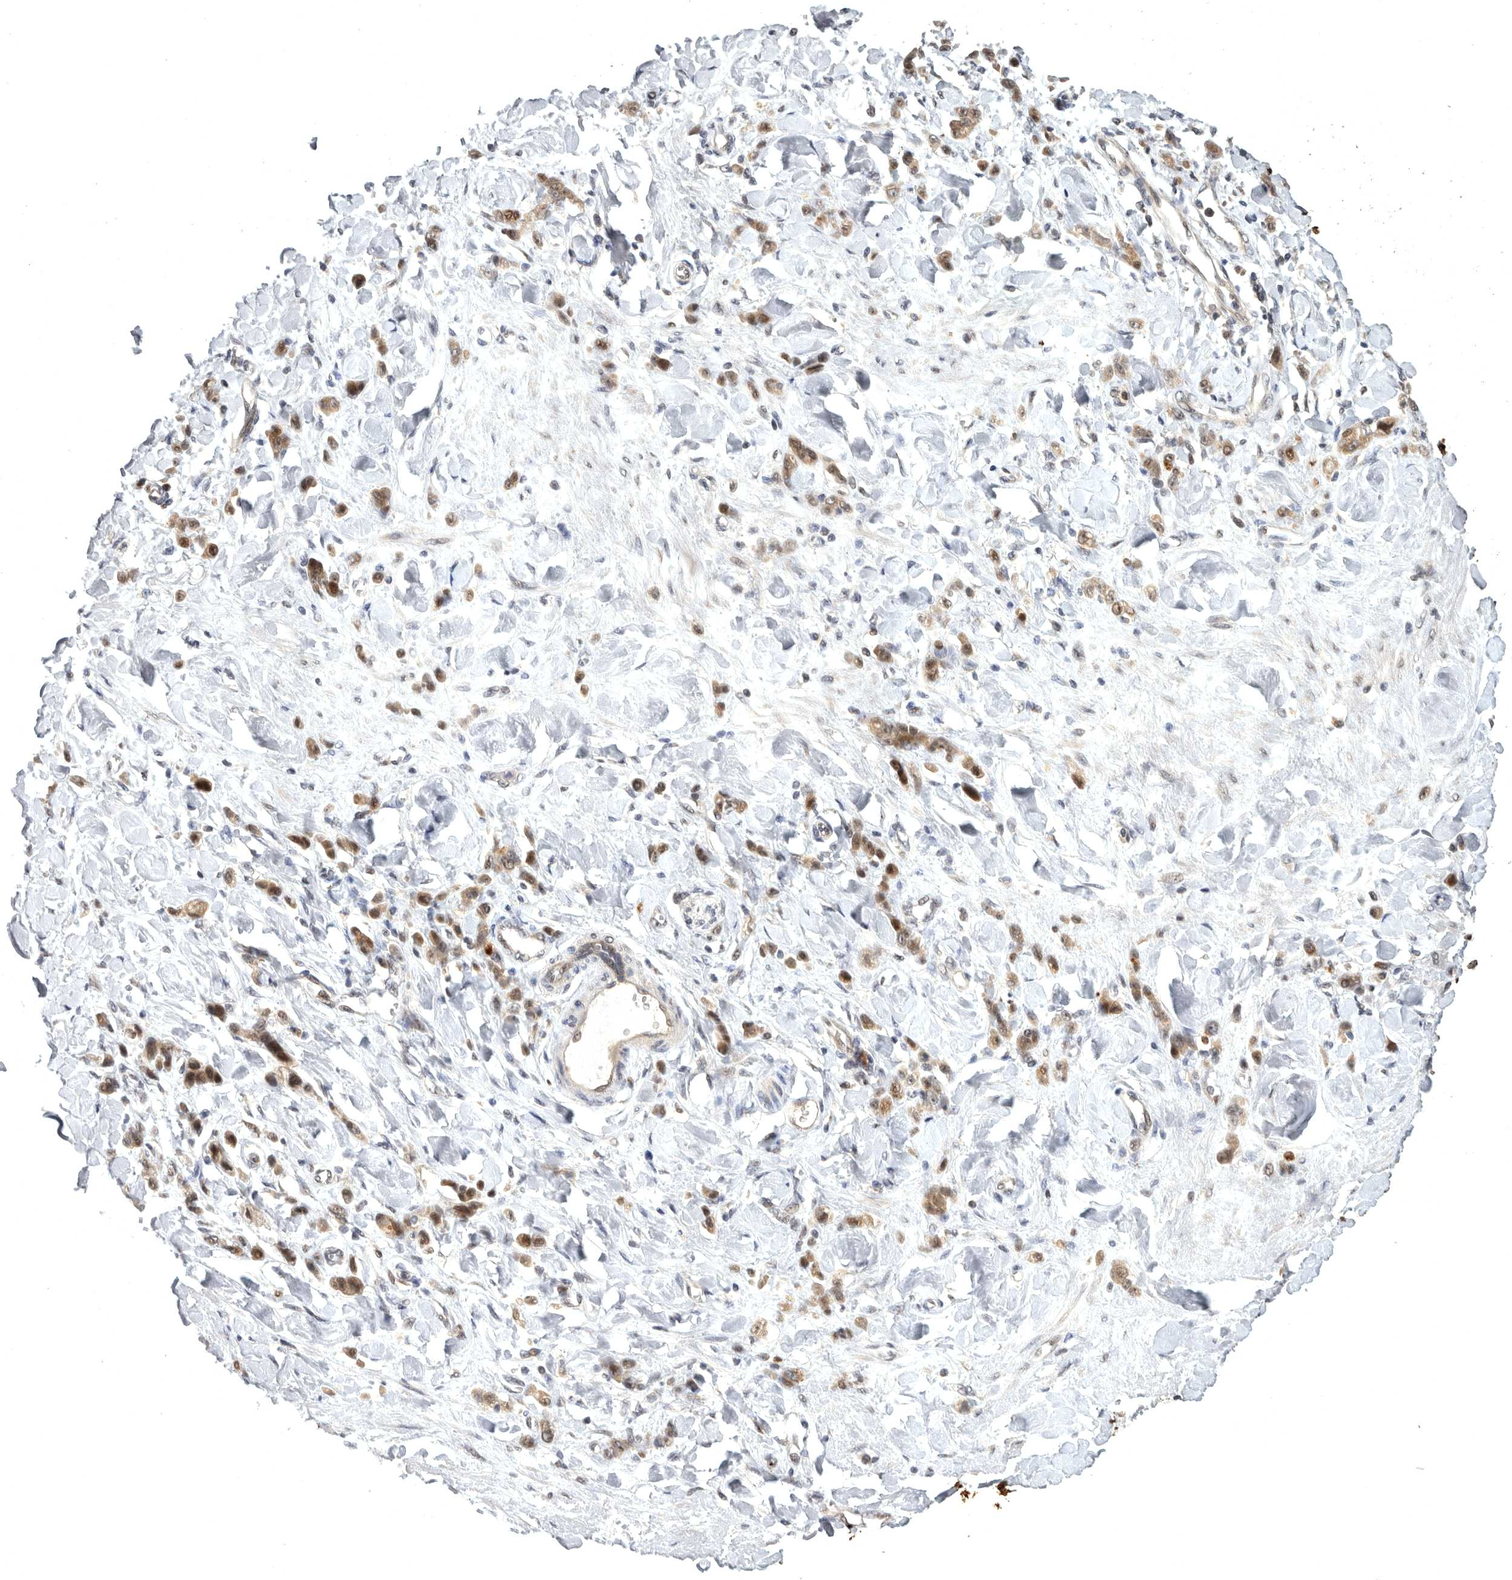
{"staining": {"intensity": "moderate", "quantity": ">75%", "location": "cytoplasmic/membranous,nuclear"}, "tissue": "stomach cancer", "cell_type": "Tumor cells", "image_type": "cancer", "snomed": [{"axis": "morphology", "description": "Normal tissue, NOS"}, {"axis": "morphology", "description": "Adenocarcinoma, NOS"}, {"axis": "topography", "description": "Stomach"}], "caption": "High-magnification brightfield microscopy of adenocarcinoma (stomach) stained with DAB (brown) and counterstained with hematoxylin (blue). tumor cells exhibit moderate cytoplasmic/membranous and nuclear positivity is identified in about>75% of cells.", "gene": "MAN2A1", "patient": {"sex": "male", "age": 82}}